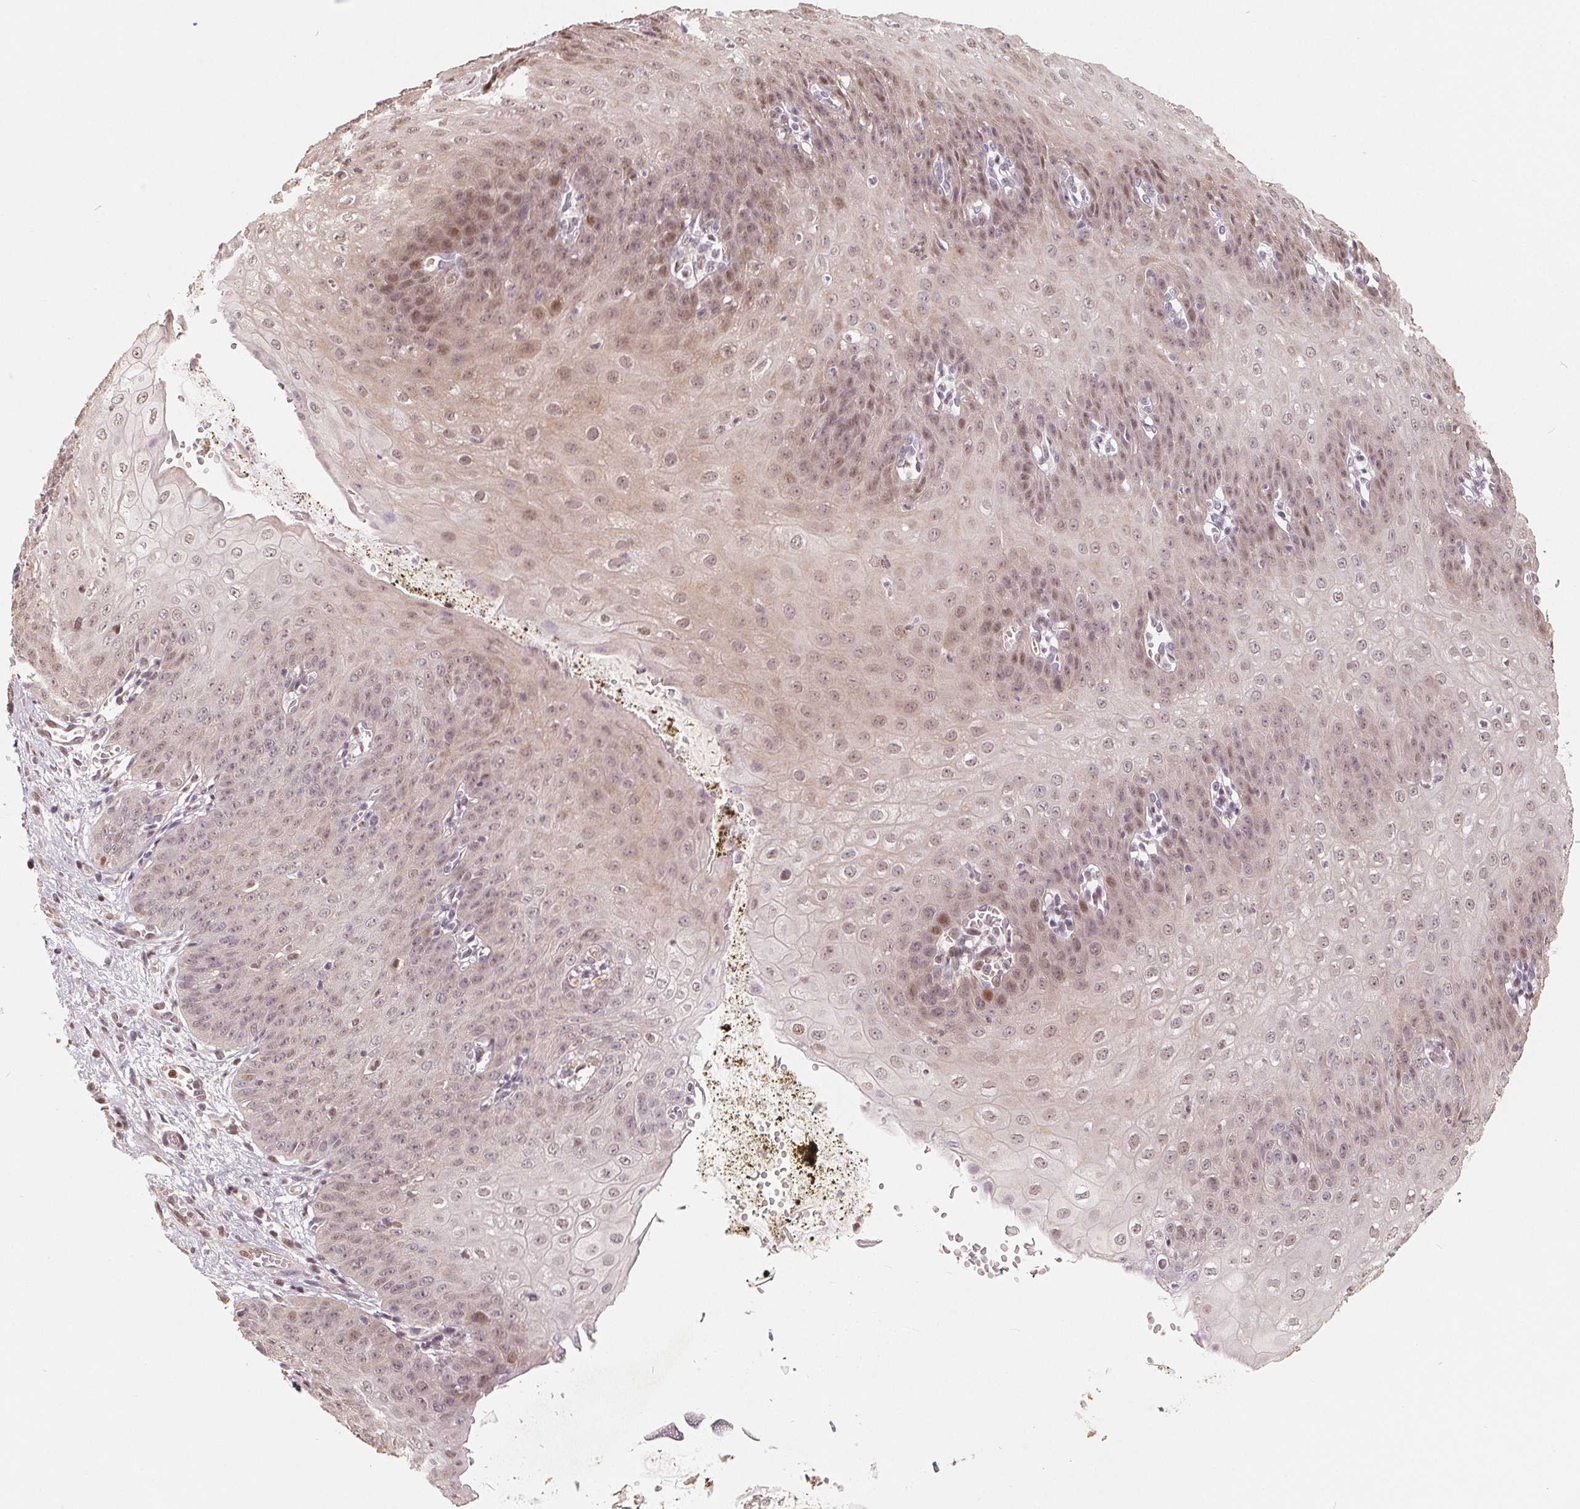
{"staining": {"intensity": "weak", "quantity": "25%-75%", "location": "cytoplasmic/membranous,nuclear"}, "tissue": "esophagus", "cell_type": "Squamous epithelial cells", "image_type": "normal", "snomed": [{"axis": "morphology", "description": "Normal tissue, NOS"}, {"axis": "topography", "description": "Esophagus"}], "caption": "DAB (3,3'-diaminobenzidine) immunohistochemical staining of unremarkable human esophagus exhibits weak cytoplasmic/membranous,nuclear protein expression in about 25%-75% of squamous epithelial cells.", "gene": "CCDC138", "patient": {"sex": "male", "age": 71}}